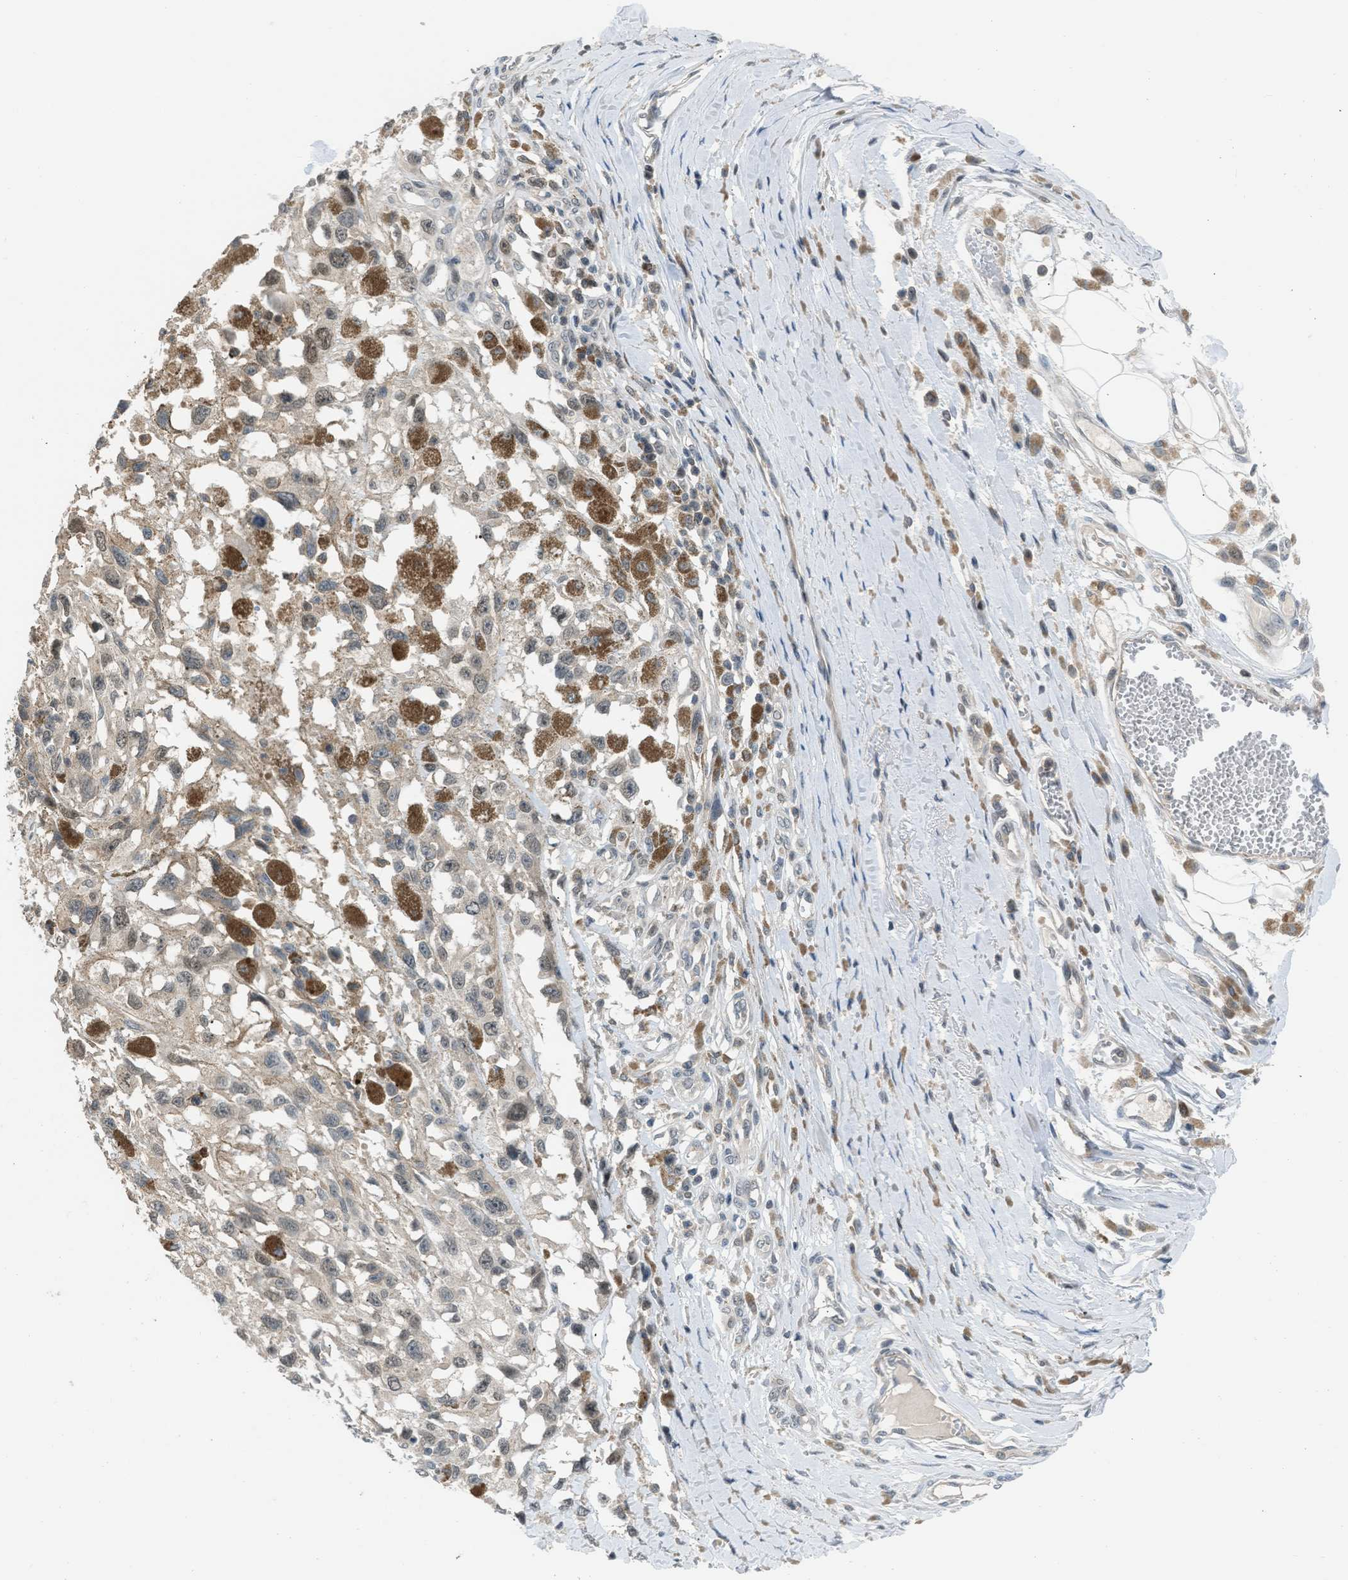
{"staining": {"intensity": "weak", "quantity": ">75%", "location": "cytoplasmic/membranous,nuclear"}, "tissue": "melanoma", "cell_type": "Tumor cells", "image_type": "cancer", "snomed": [{"axis": "morphology", "description": "Malignant melanoma, Metastatic site"}, {"axis": "topography", "description": "Lymph node"}], "caption": "This micrograph demonstrates melanoma stained with immunohistochemistry (IHC) to label a protein in brown. The cytoplasmic/membranous and nuclear of tumor cells show weak positivity for the protein. Nuclei are counter-stained blue.", "gene": "TTBK2", "patient": {"sex": "male", "age": 59}}